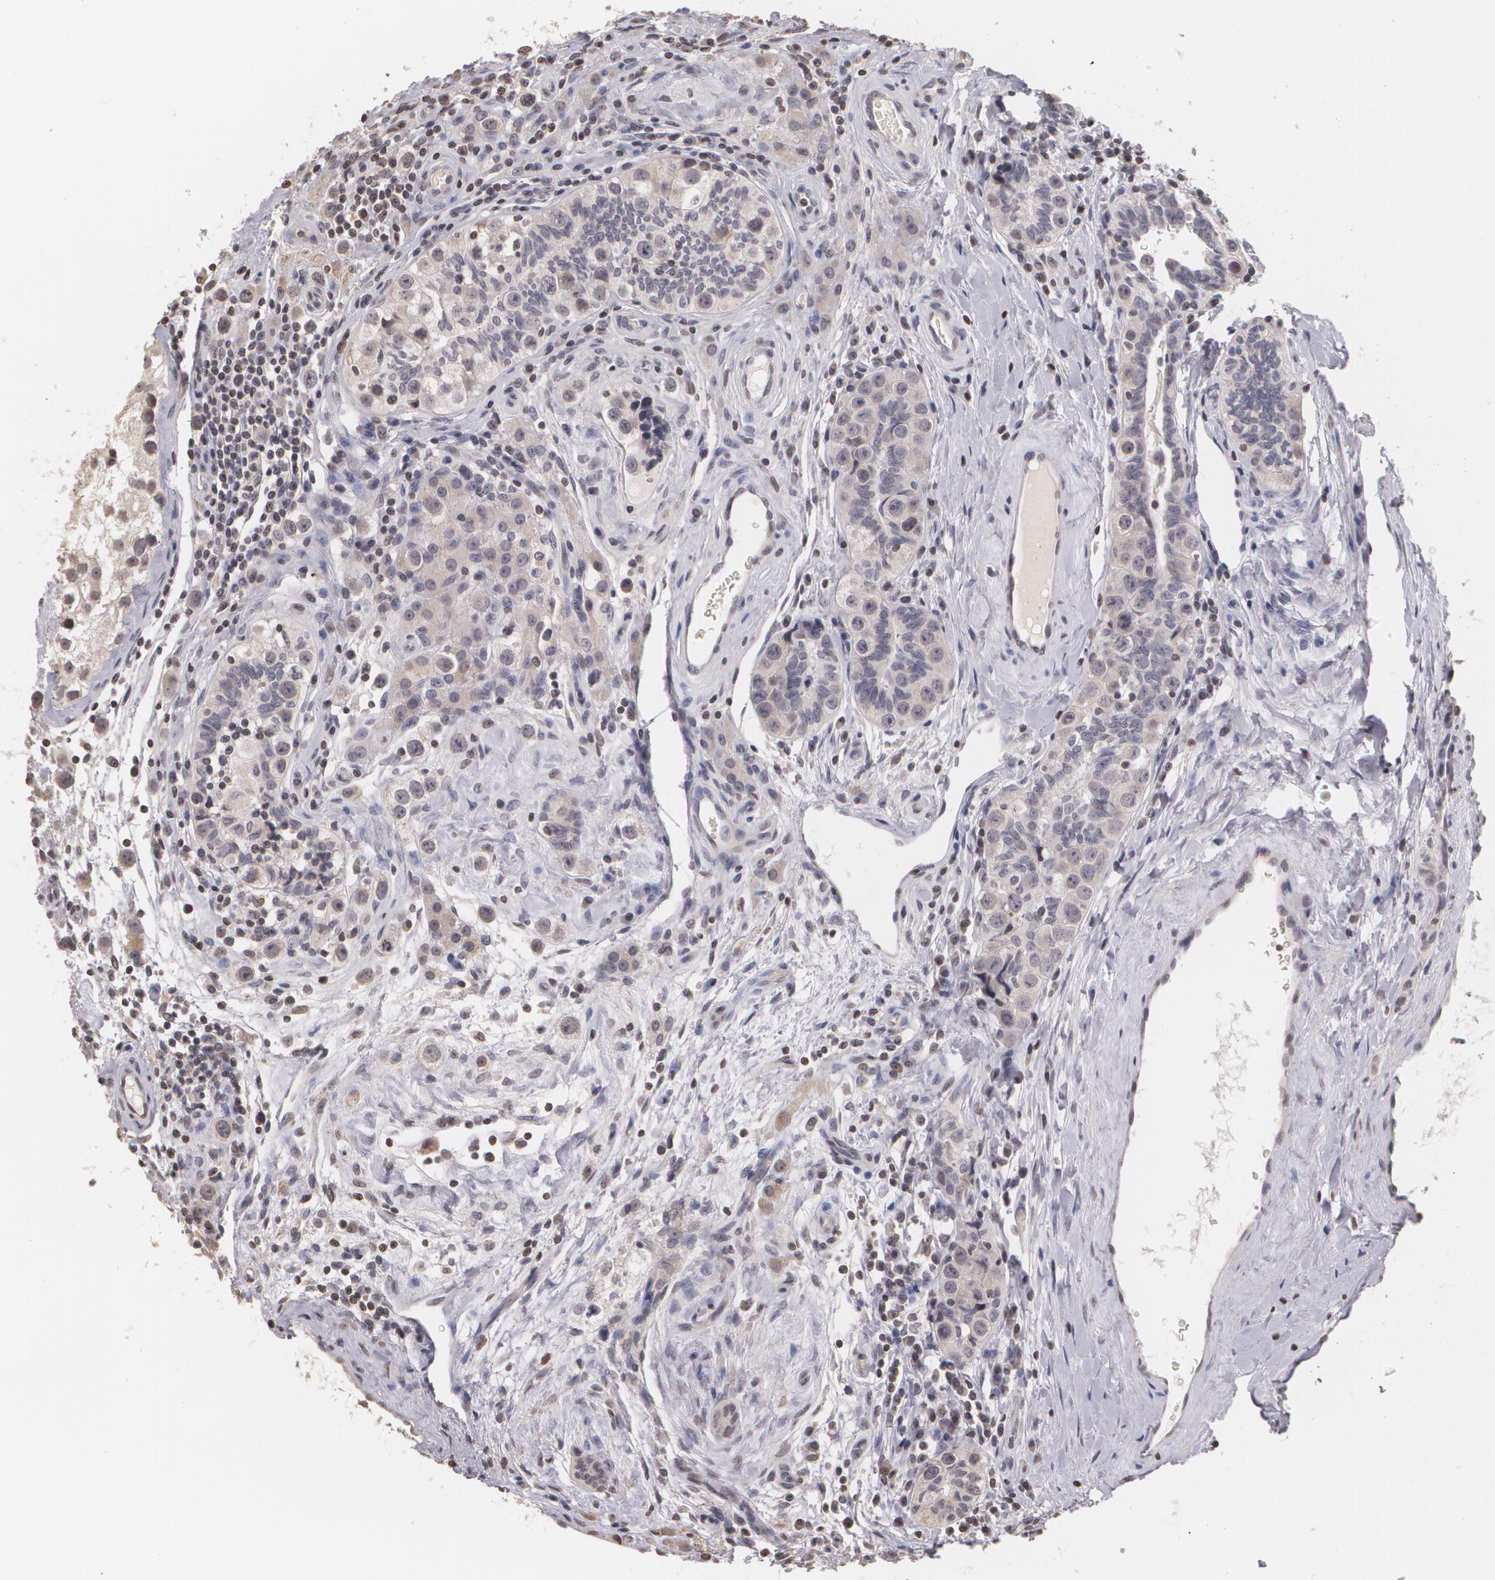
{"staining": {"intensity": "negative", "quantity": "none", "location": "none"}, "tissue": "testis cancer", "cell_type": "Tumor cells", "image_type": "cancer", "snomed": [{"axis": "morphology", "description": "Seminoma, NOS"}, {"axis": "topography", "description": "Testis"}], "caption": "Human testis seminoma stained for a protein using immunohistochemistry shows no positivity in tumor cells.", "gene": "THRB", "patient": {"sex": "male", "age": 32}}